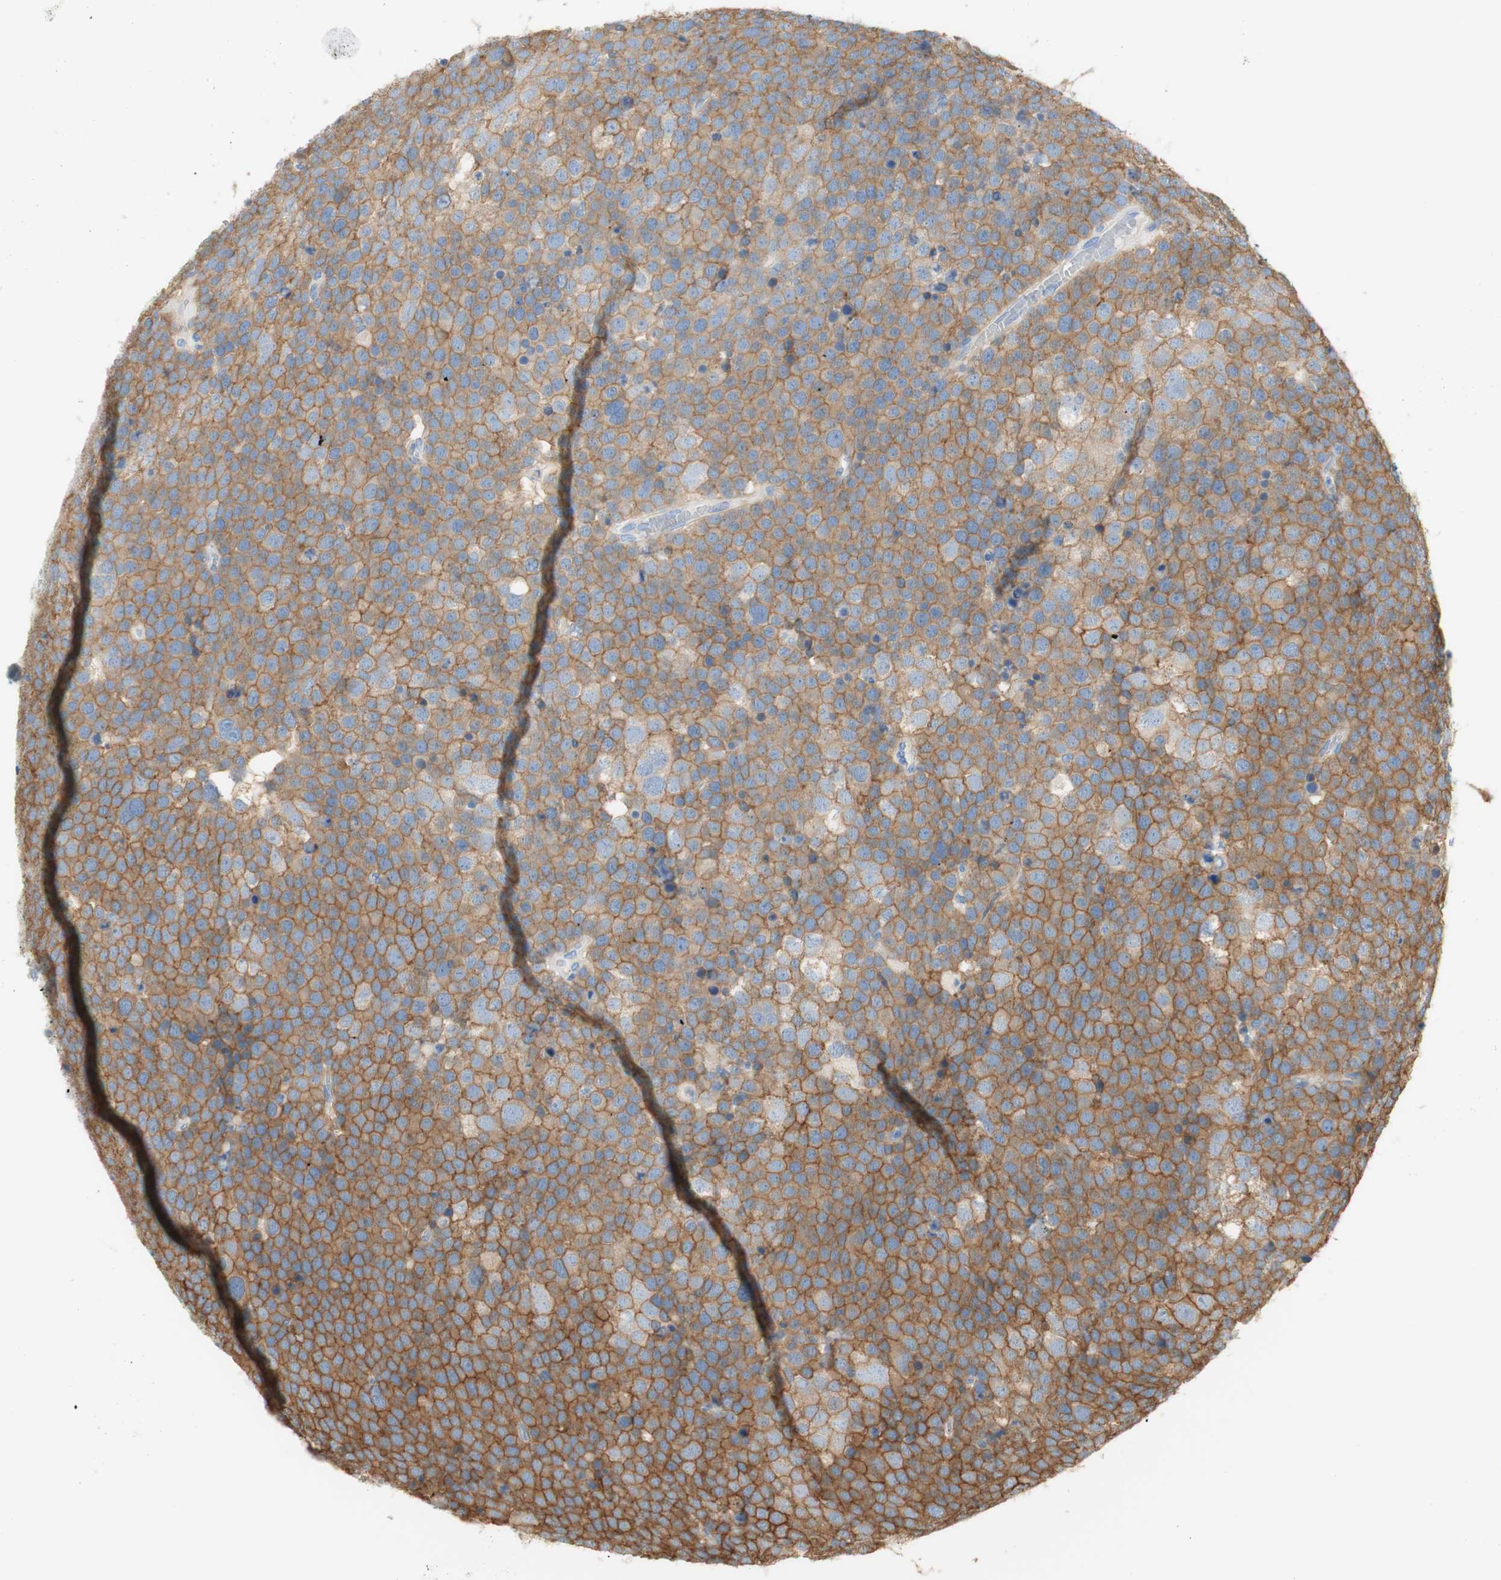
{"staining": {"intensity": "moderate", "quantity": ">75%", "location": "cytoplasmic/membranous"}, "tissue": "testis cancer", "cell_type": "Tumor cells", "image_type": "cancer", "snomed": [{"axis": "morphology", "description": "Seminoma, NOS"}, {"axis": "topography", "description": "Testis"}], "caption": "The histopathology image reveals staining of seminoma (testis), revealing moderate cytoplasmic/membranous protein positivity (brown color) within tumor cells. (DAB (3,3'-diaminobenzidine) IHC with brightfield microscopy, high magnification).", "gene": "ATP2B1", "patient": {"sex": "male", "age": 71}}